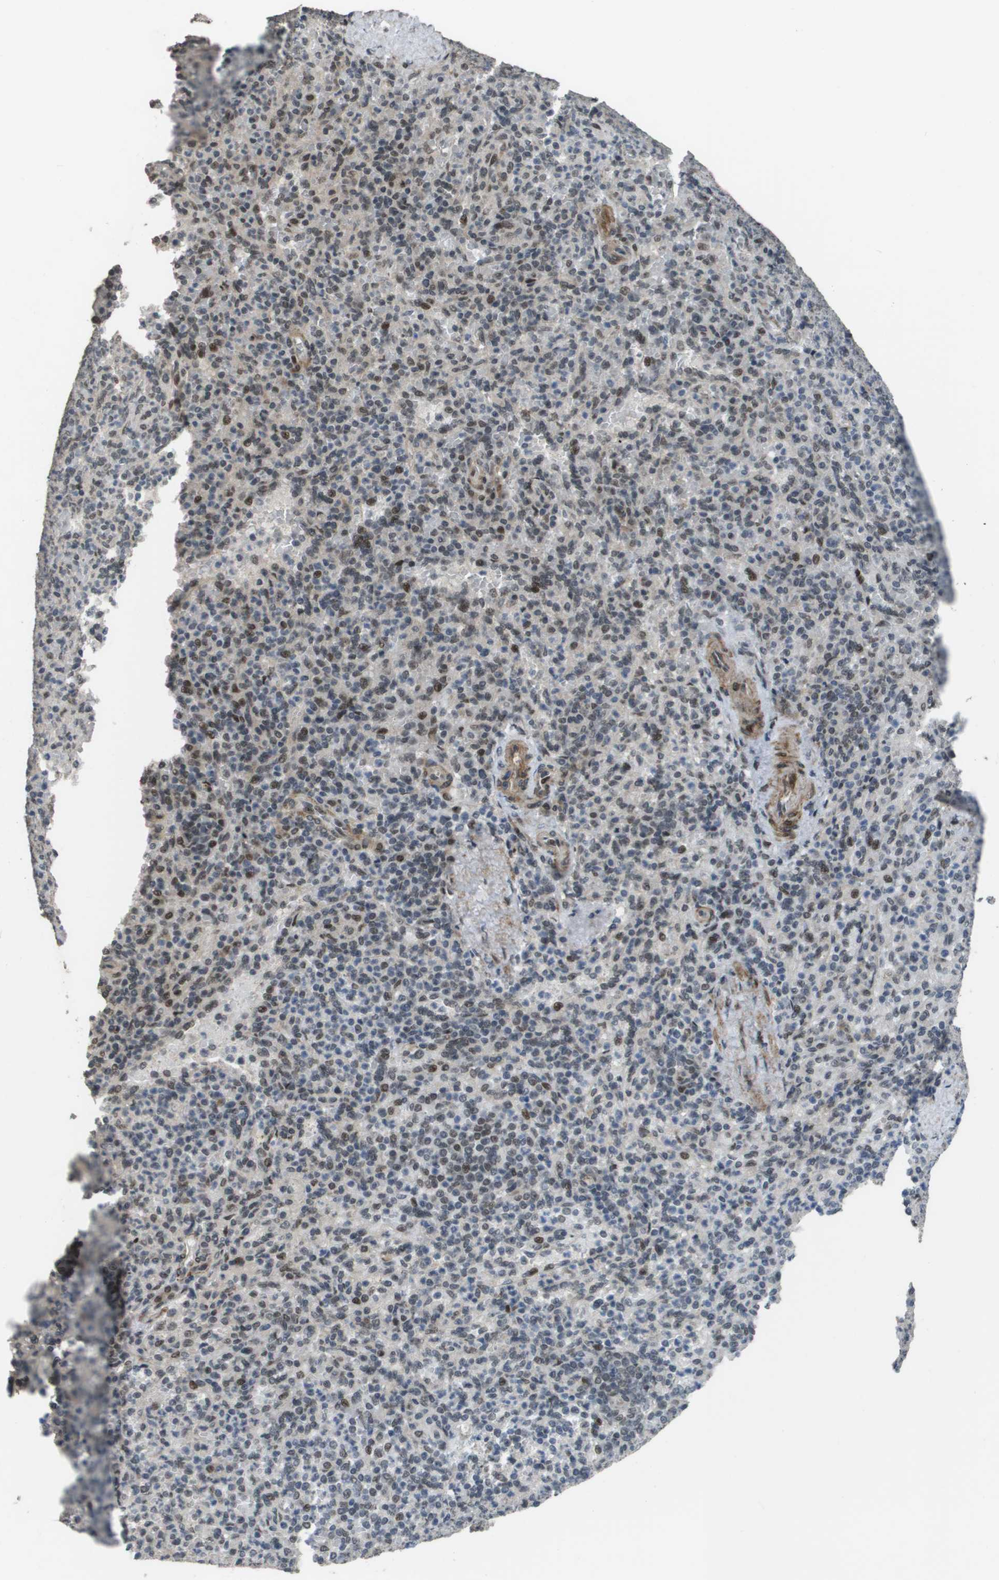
{"staining": {"intensity": "weak", "quantity": ">75%", "location": "nuclear"}, "tissue": "spleen", "cell_type": "Cells in red pulp", "image_type": "normal", "snomed": [{"axis": "morphology", "description": "Normal tissue, NOS"}, {"axis": "topography", "description": "Spleen"}], "caption": "Spleen stained for a protein displays weak nuclear positivity in cells in red pulp. Nuclei are stained in blue.", "gene": "KAT5", "patient": {"sex": "female", "age": 74}}